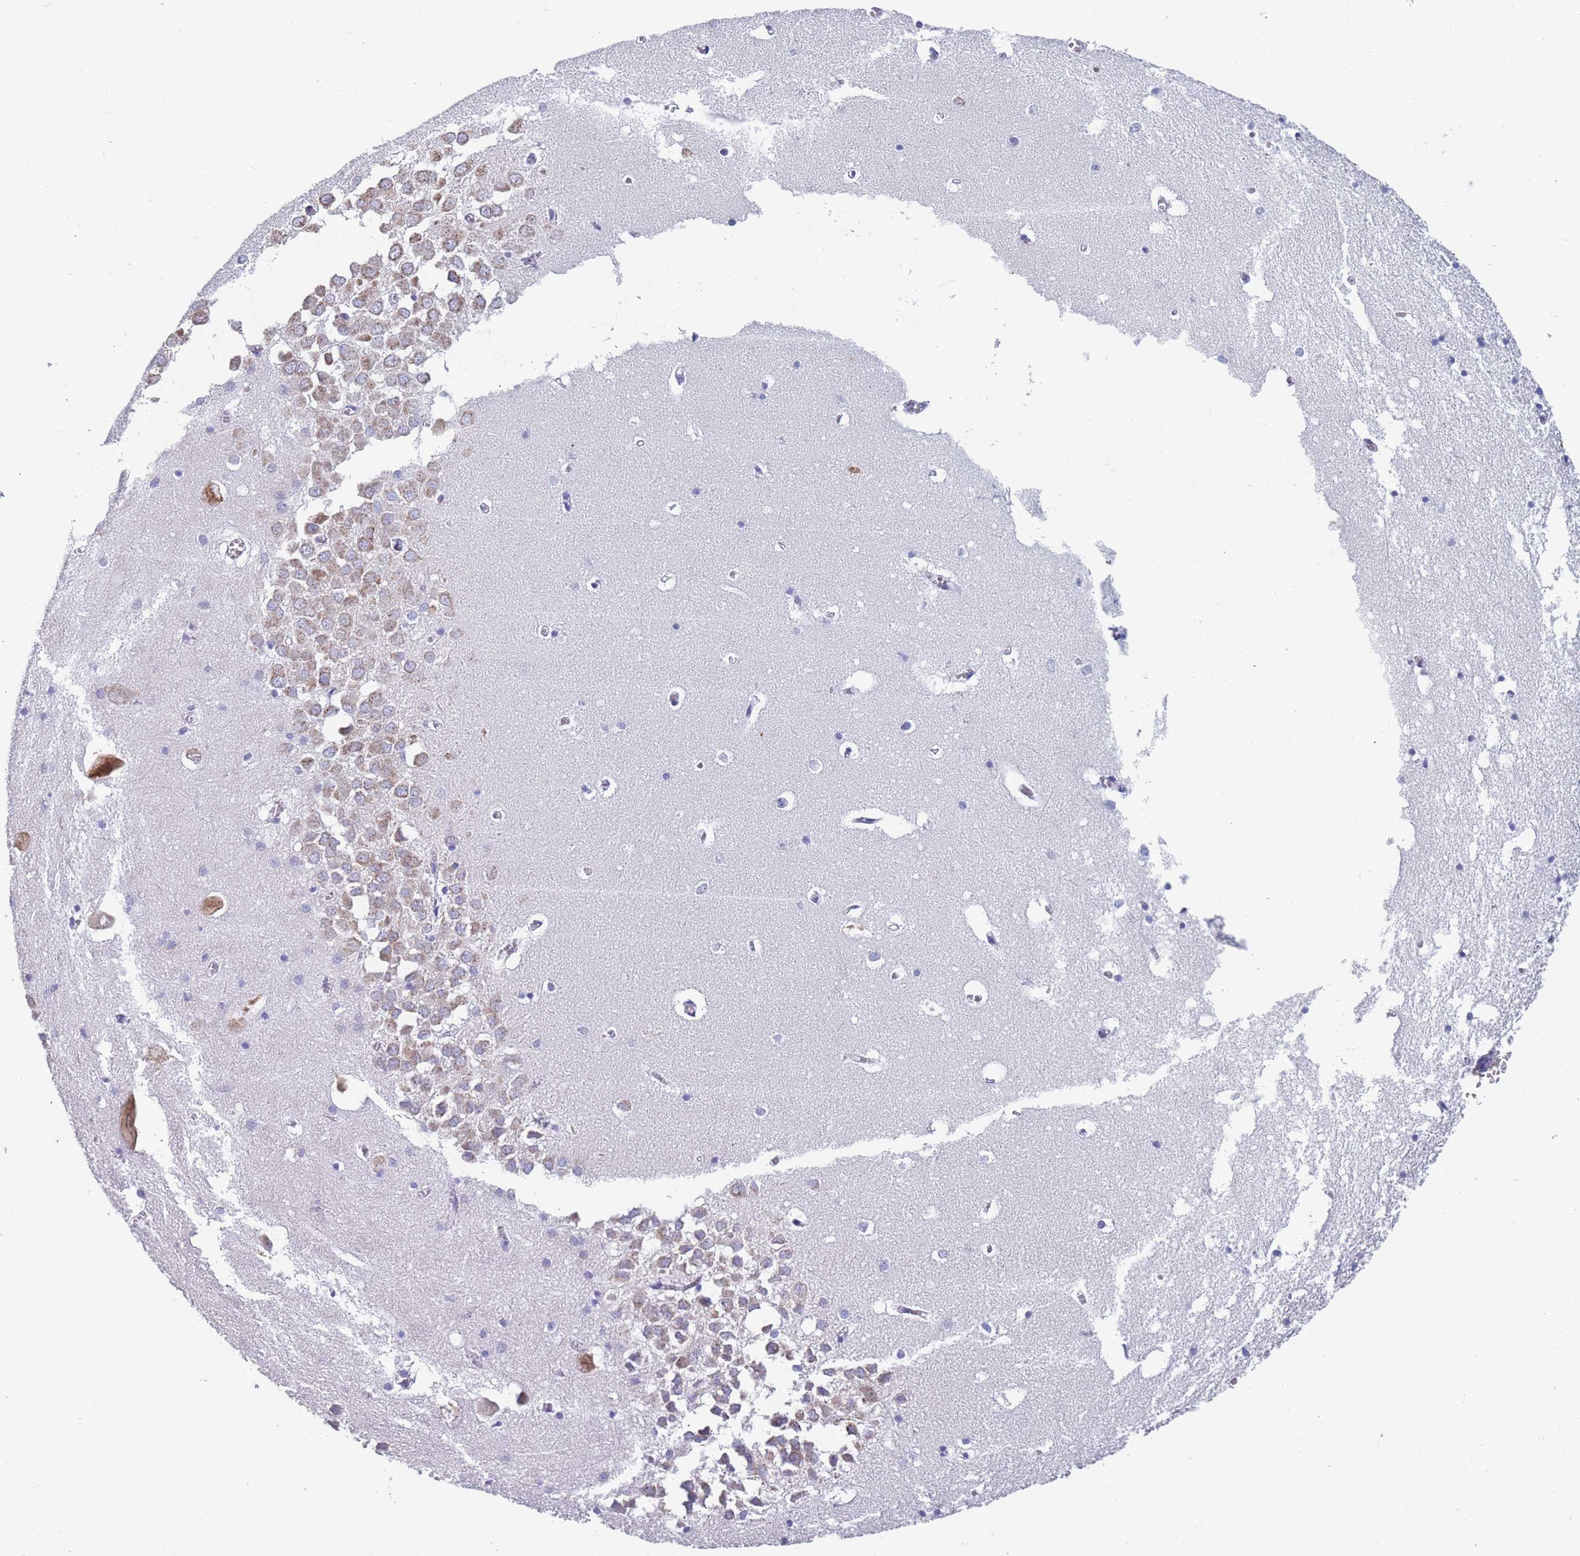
{"staining": {"intensity": "negative", "quantity": "none", "location": "none"}, "tissue": "hippocampus", "cell_type": "Glial cells", "image_type": "normal", "snomed": [{"axis": "morphology", "description": "Normal tissue, NOS"}, {"axis": "topography", "description": "Hippocampus"}], "caption": "Immunohistochemistry histopathology image of benign human hippocampus stained for a protein (brown), which displays no expression in glial cells. (DAB (3,3'-diaminobenzidine) immunohistochemistry, high magnification).", "gene": "TMED10", "patient": {"sex": "male", "age": 70}}